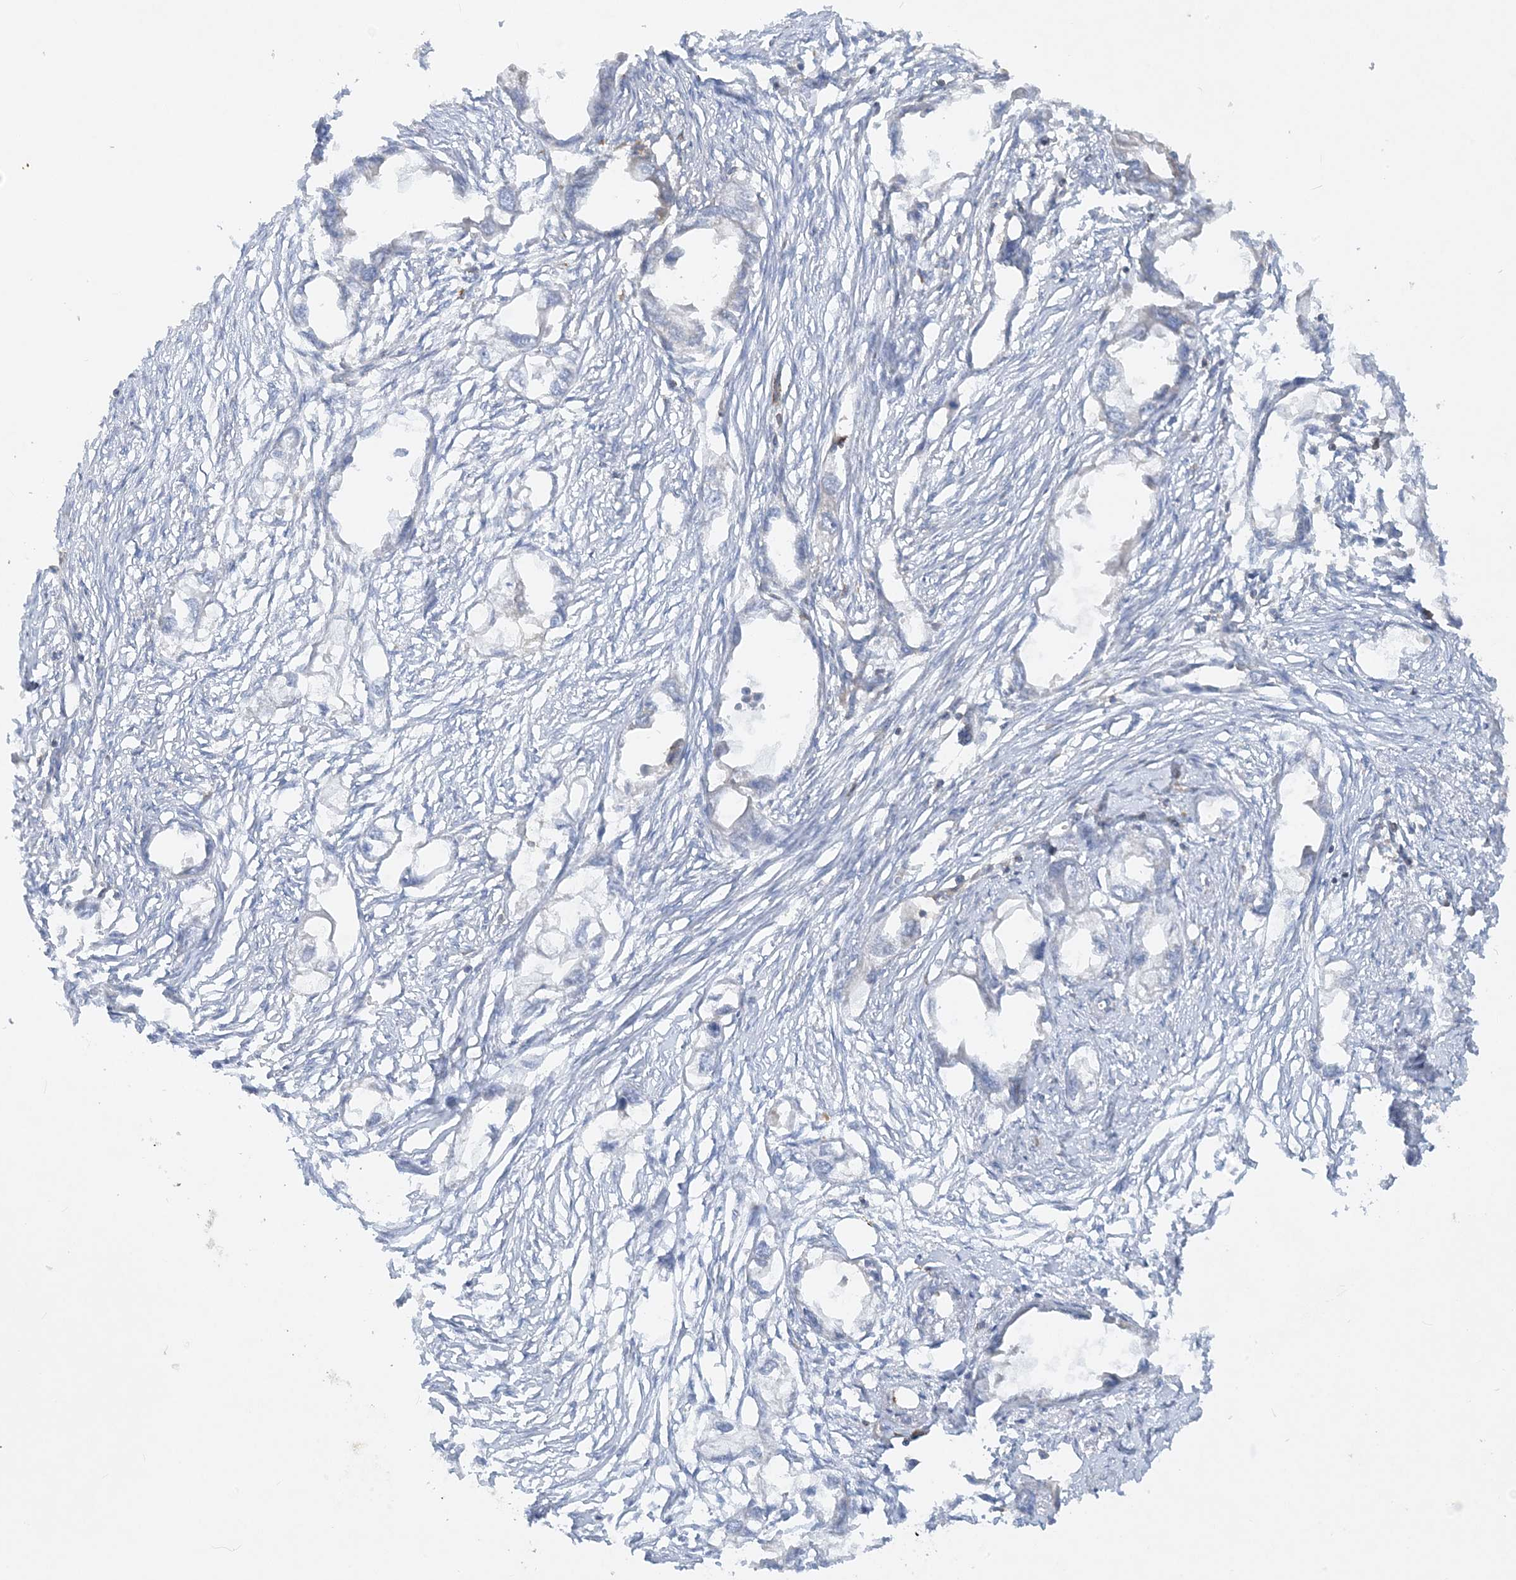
{"staining": {"intensity": "negative", "quantity": "none", "location": "none"}, "tissue": "endometrial cancer", "cell_type": "Tumor cells", "image_type": "cancer", "snomed": [{"axis": "morphology", "description": "Adenocarcinoma, NOS"}, {"axis": "morphology", "description": "Adenocarcinoma, metastatic, NOS"}, {"axis": "topography", "description": "Adipose tissue"}, {"axis": "topography", "description": "Endometrium"}], "caption": "Protein analysis of endometrial cancer (adenocarcinoma) displays no significant expression in tumor cells.", "gene": "HLA-E", "patient": {"sex": "female", "age": 67}}